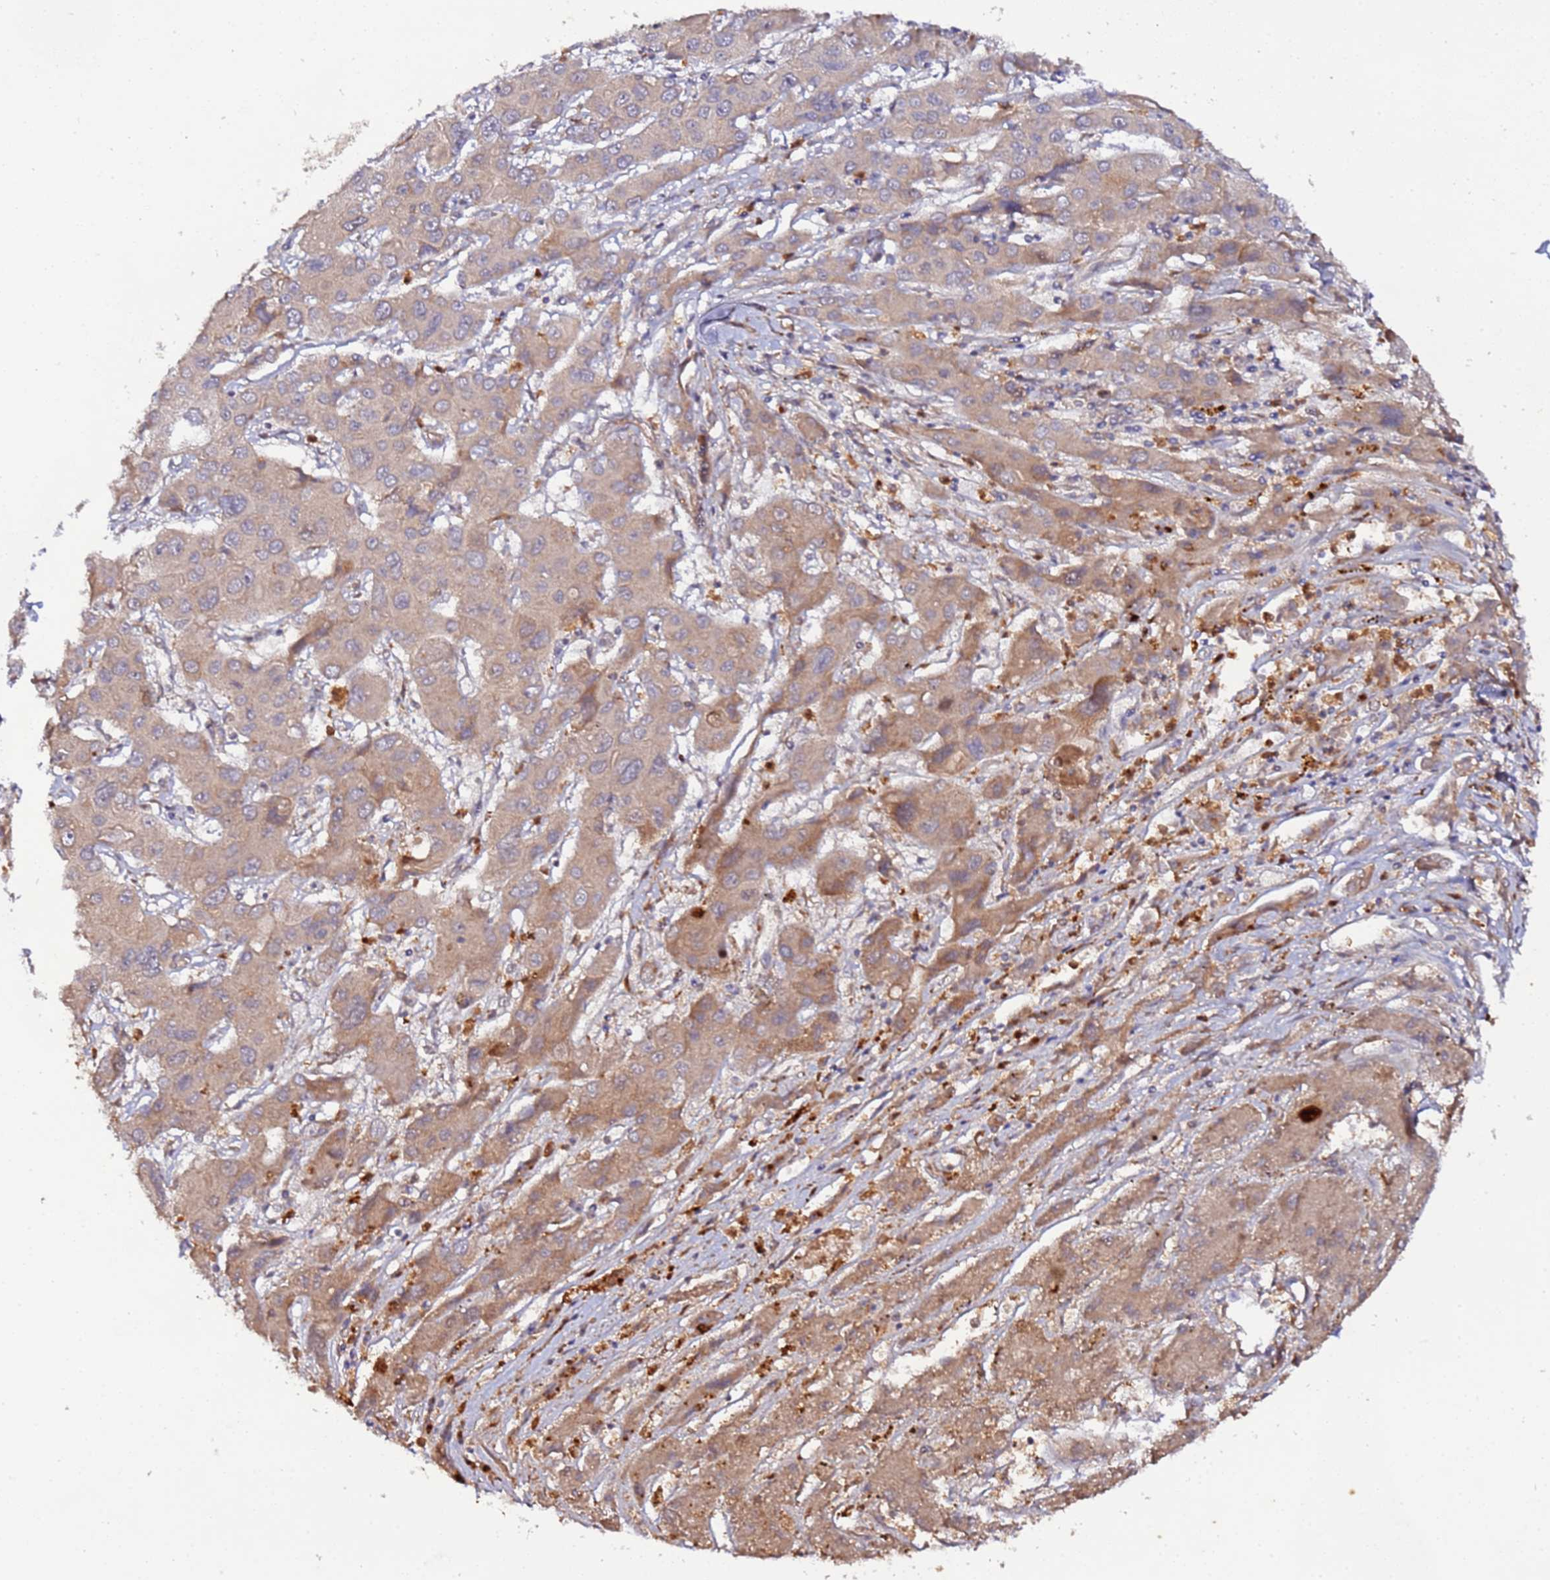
{"staining": {"intensity": "moderate", "quantity": "25%-75%", "location": "cytoplasmic/membranous"}, "tissue": "liver cancer", "cell_type": "Tumor cells", "image_type": "cancer", "snomed": [{"axis": "morphology", "description": "Cholangiocarcinoma"}, {"axis": "topography", "description": "Liver"}], "caption": "Immunohistochemical staining of liver cholangiocarcinoma exhibits moderate cytoplasmic/membranous protein expression in about 25%-75% of tumor cells. The staining is performed using DAB (3,3'-diaminobenzidine) brown chromogen to label protein expression. The nuclei are counter-stained blue using hematoxylin.", "gene": "TRIM26", "patient": {"sex": "male", "age": 67}}